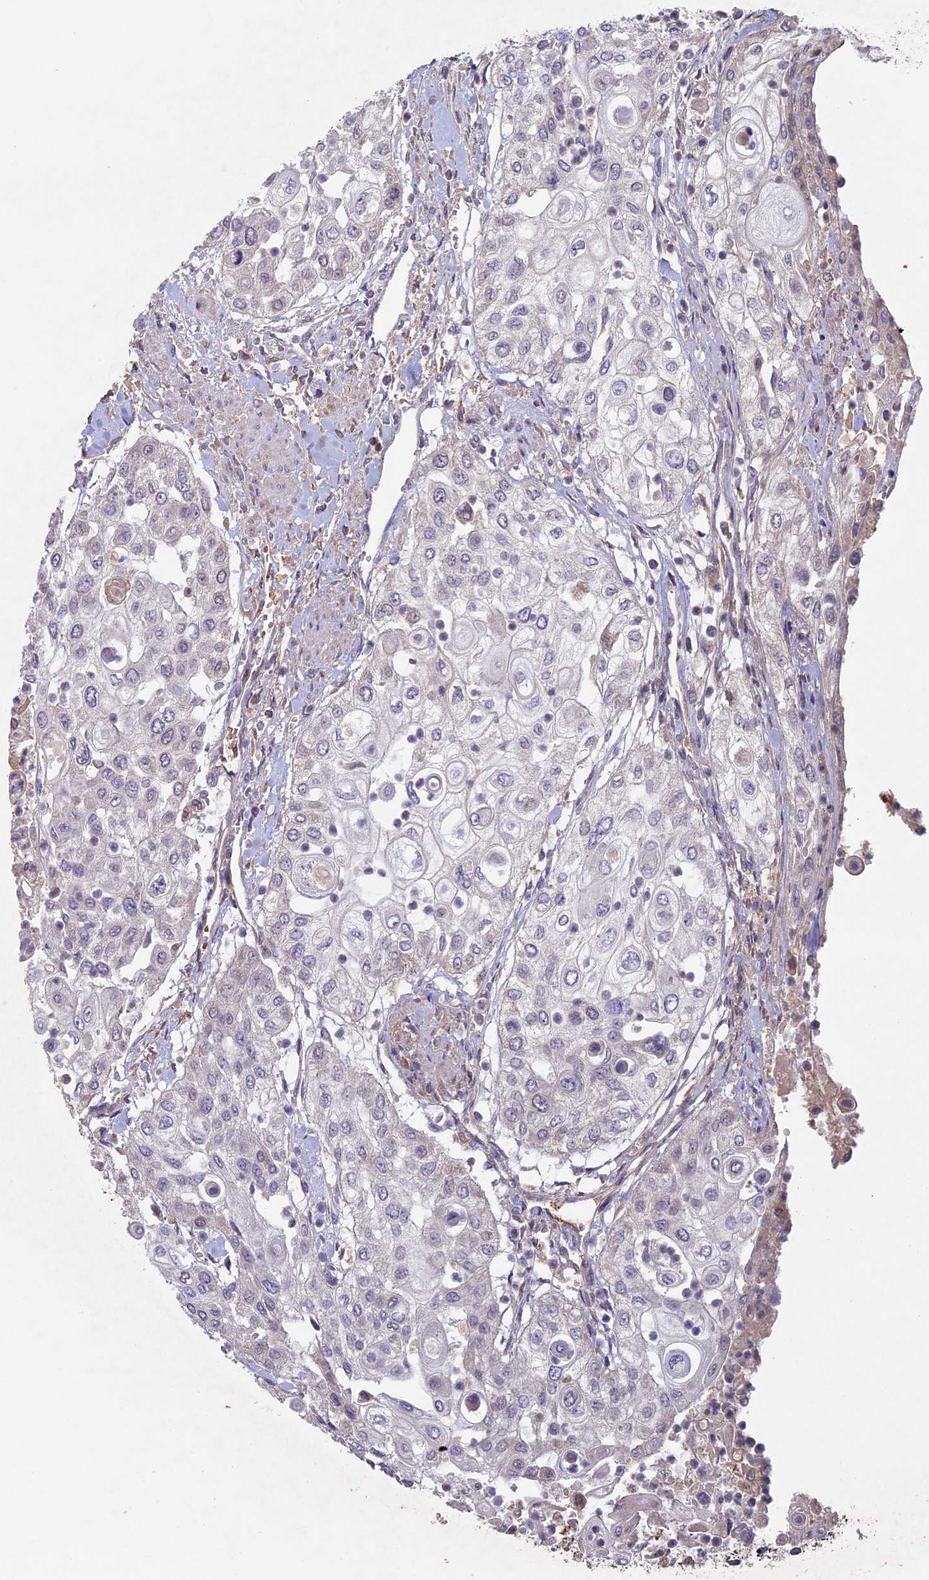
{"staining": {"intensity": "negative", "quantity": "none", "location": "none"}, "tissue": "urothelial cancer", "cell_type": "Tumor cells", "image_type": "cancer", "snomed": [{"axis": "morphology", "description": "Urothelial carcinoma, High grade"}, {"axis": "topography", "description": "Urinary bladder"}], "caption": "DAB (3,3'-diaminobenzidine) immunohistochemical staining of urothelial carcinoma (high-grade) displays no significant positivity in tumor cells.", "gene": "RCCD1", "patient": {"sex": "female", "age": 79}}